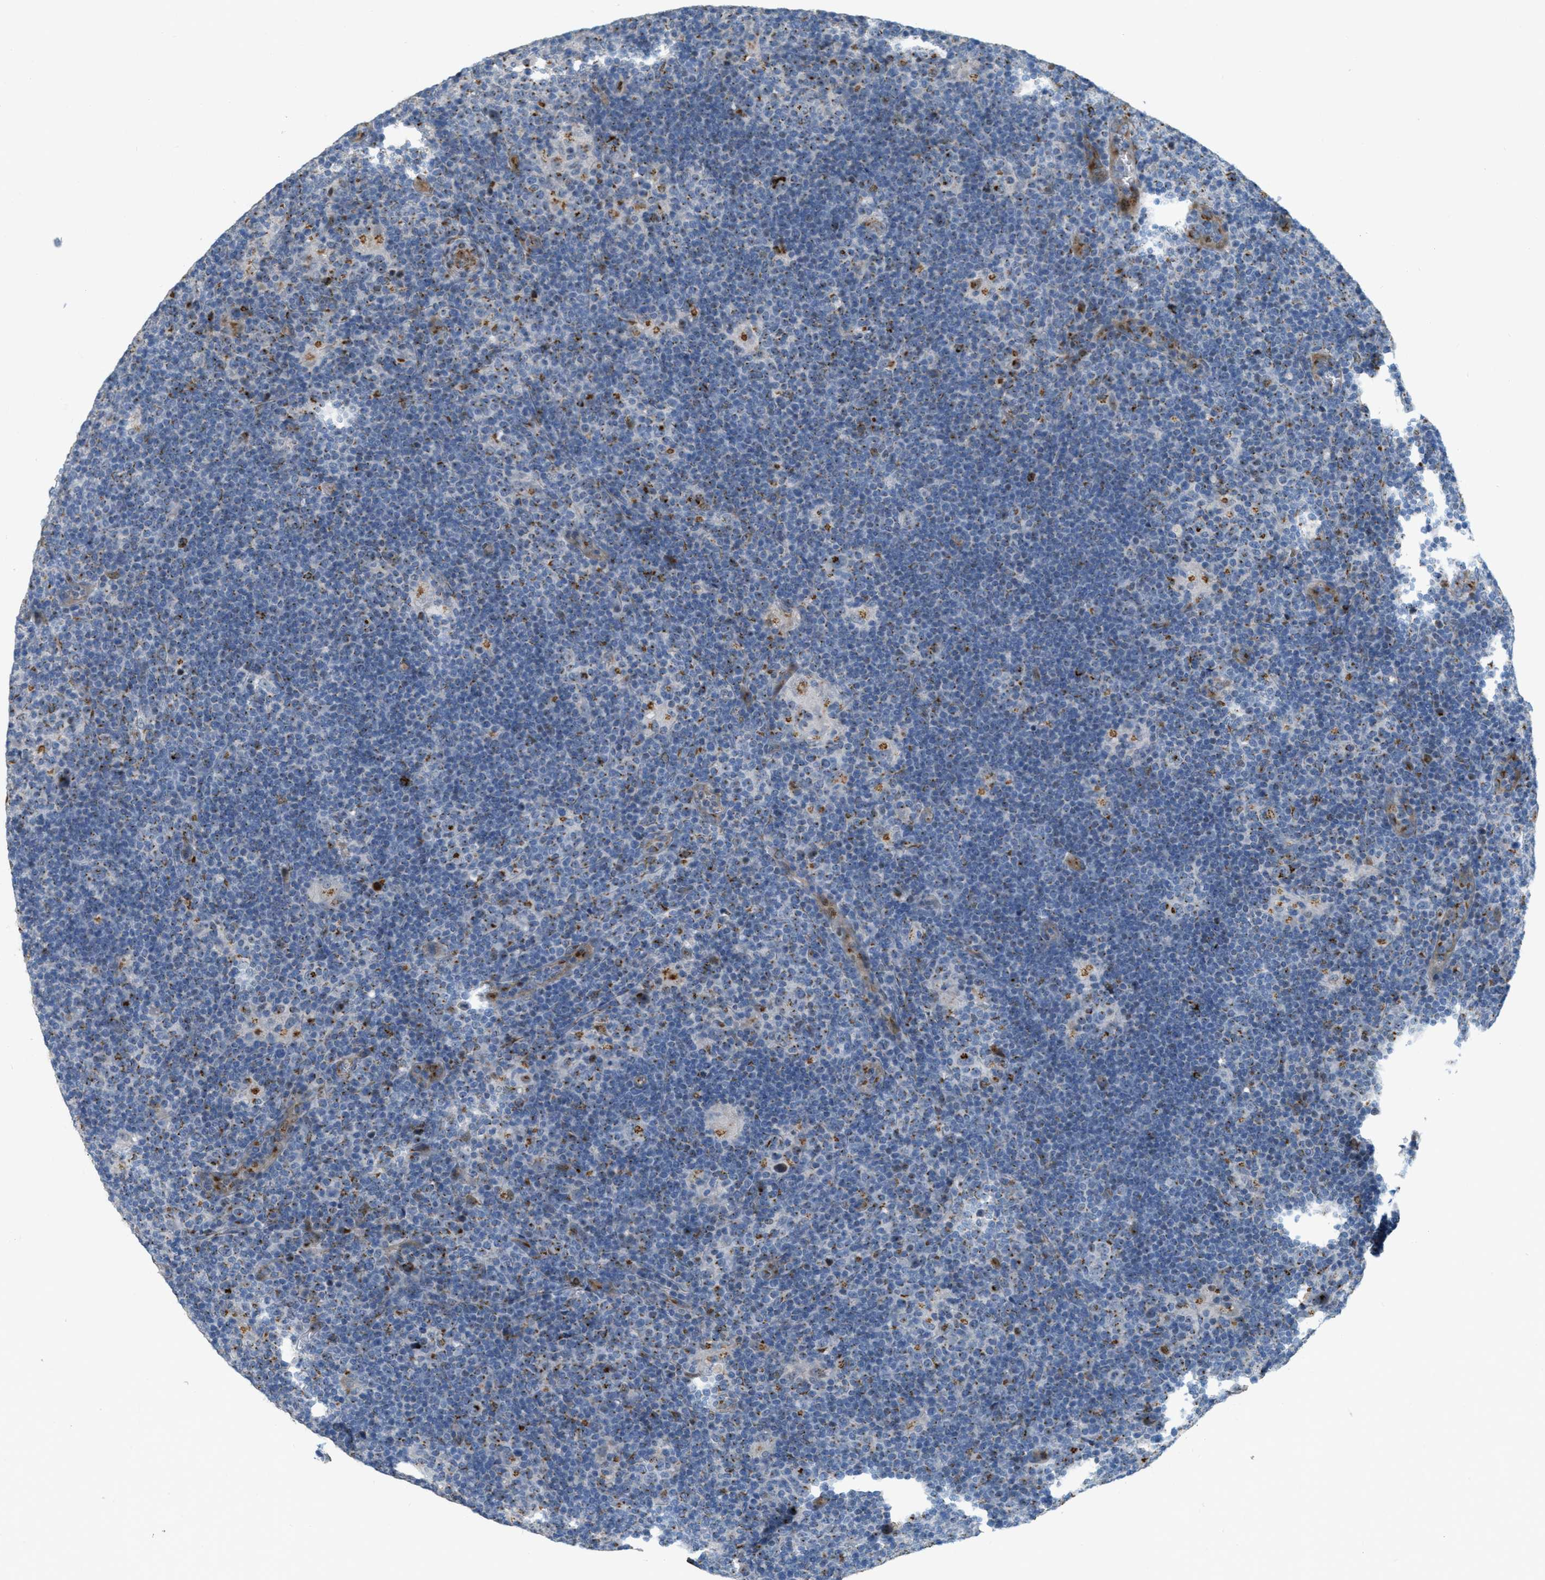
{"staining": {"intensity": "moderate", "quantity": "25%-75%", "location": "cytoplasmic/membranous"}, "tissue": "lymphoma", "cell_type": "Tumor cells", "image_type": "cancer", "snomed": [{"axis": "morphology", "description": "Hodgkin's disease, NOS"}, {"axis": "topography", "description": "Lymph node"}], "caption": "A brown stain highlights moderate cytoplasmic/membranous staining of a protein in Hodgkin's disease tumor cells. (DAB (3,3'-diaminobenzidine) = brown stain, brightfield microscopy at high magnification).", "gene": "ZFPL1", "patient": {"sex": "female", "age": 57}}